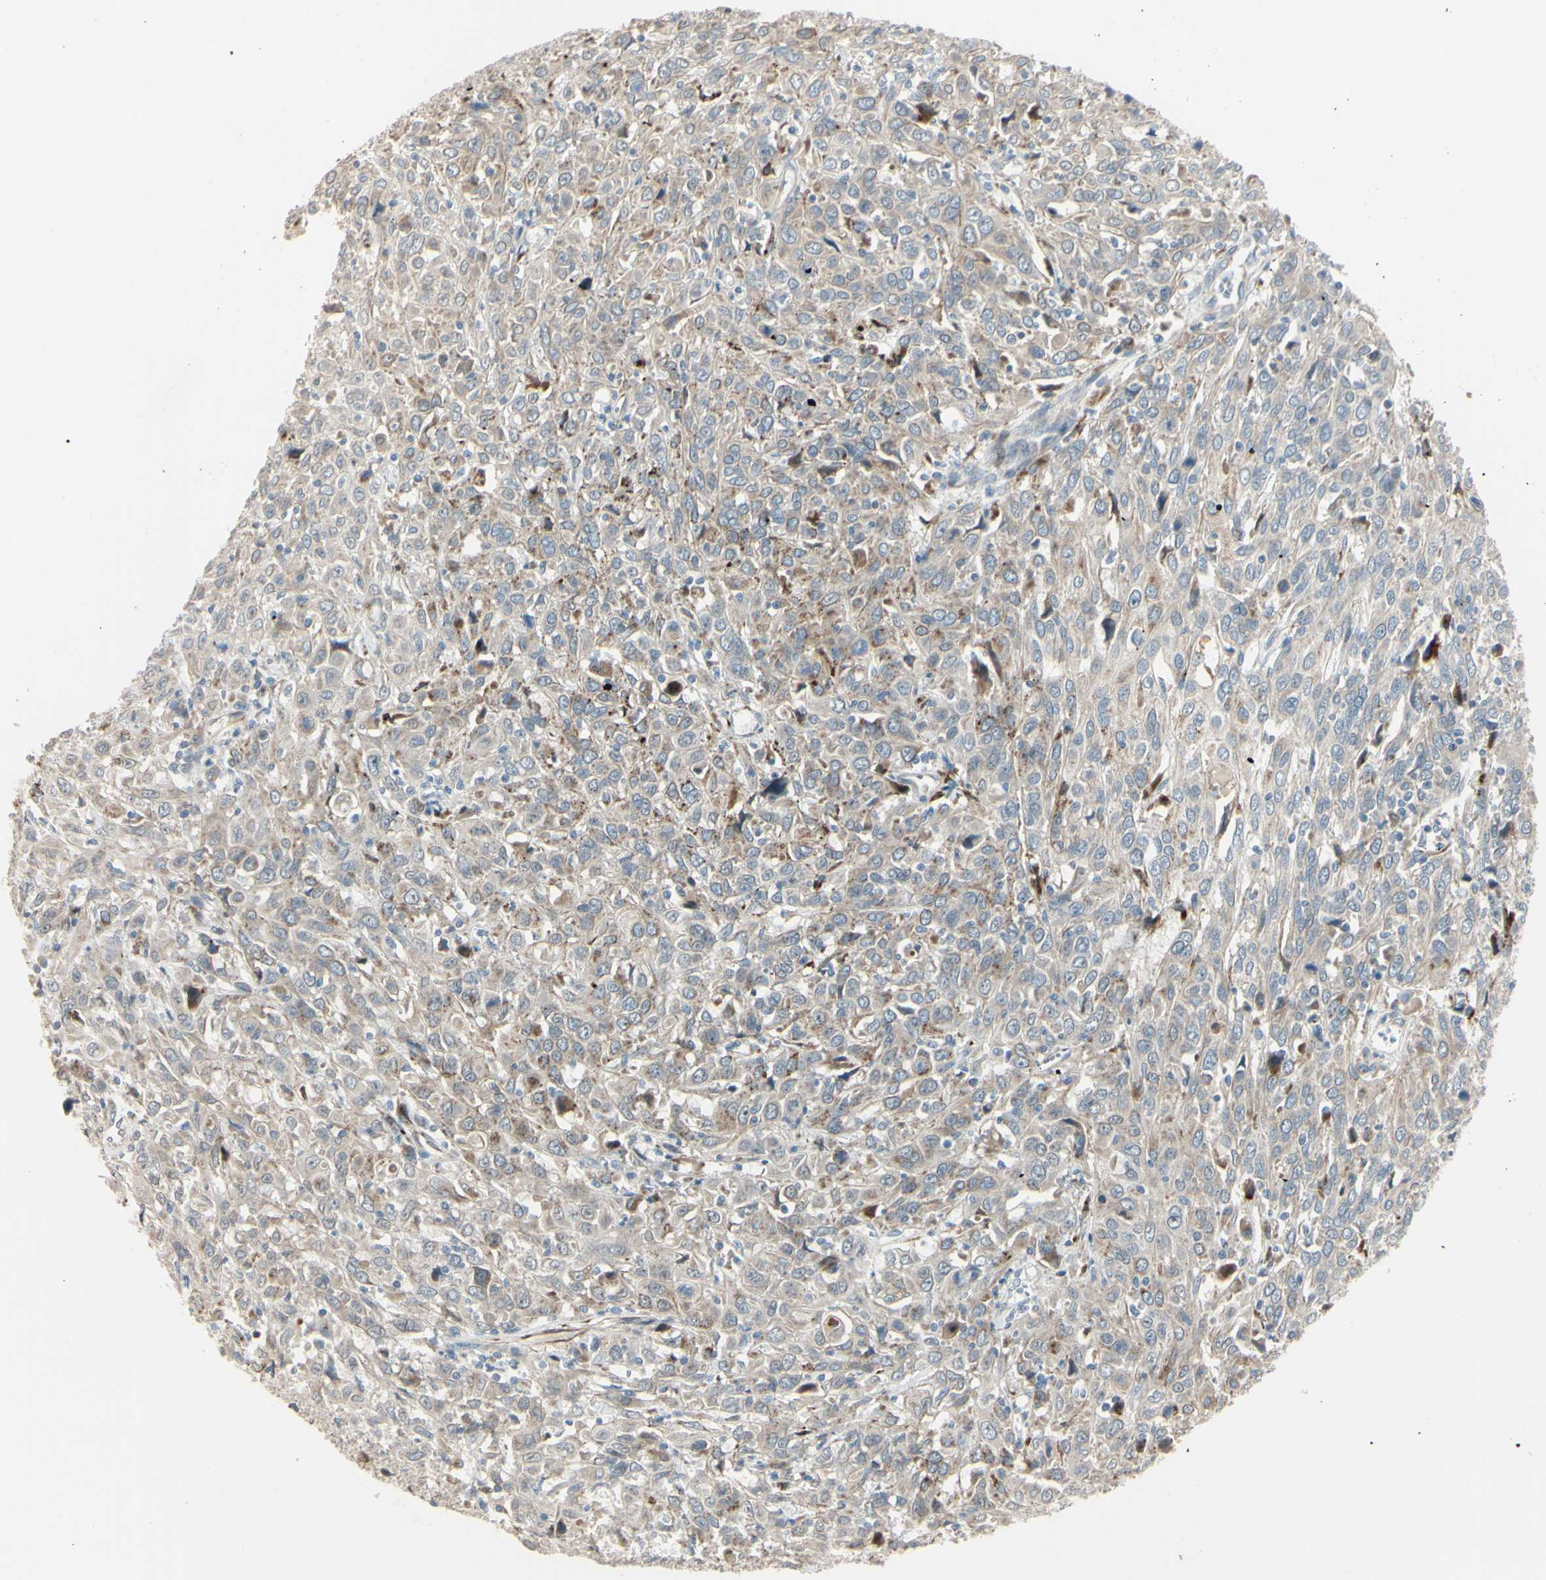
{"staining": {"intensity": "weak", "quantity": "25%-75%", "location": "cytoplasmic/membranous"}, "tissue": "cervical cancer", "cell_type": "Tumor cells", "image_type": "cancer", "snomed": [{"axis": "morphology", "description": "Squamous cell carcinoma, NOS"}, {"axis": "topography", "description": "Cervix"}], "caption": "IHC image of human cervical cancer (squamous cell carcinoma) stained for a protein (brown), which shows low levels of weak cytoplasmic/membranous positivity in about 25%-75% of tumor cells.", "gene": "NDFIP1", "patient": {"sex": "female", "age": 46}}